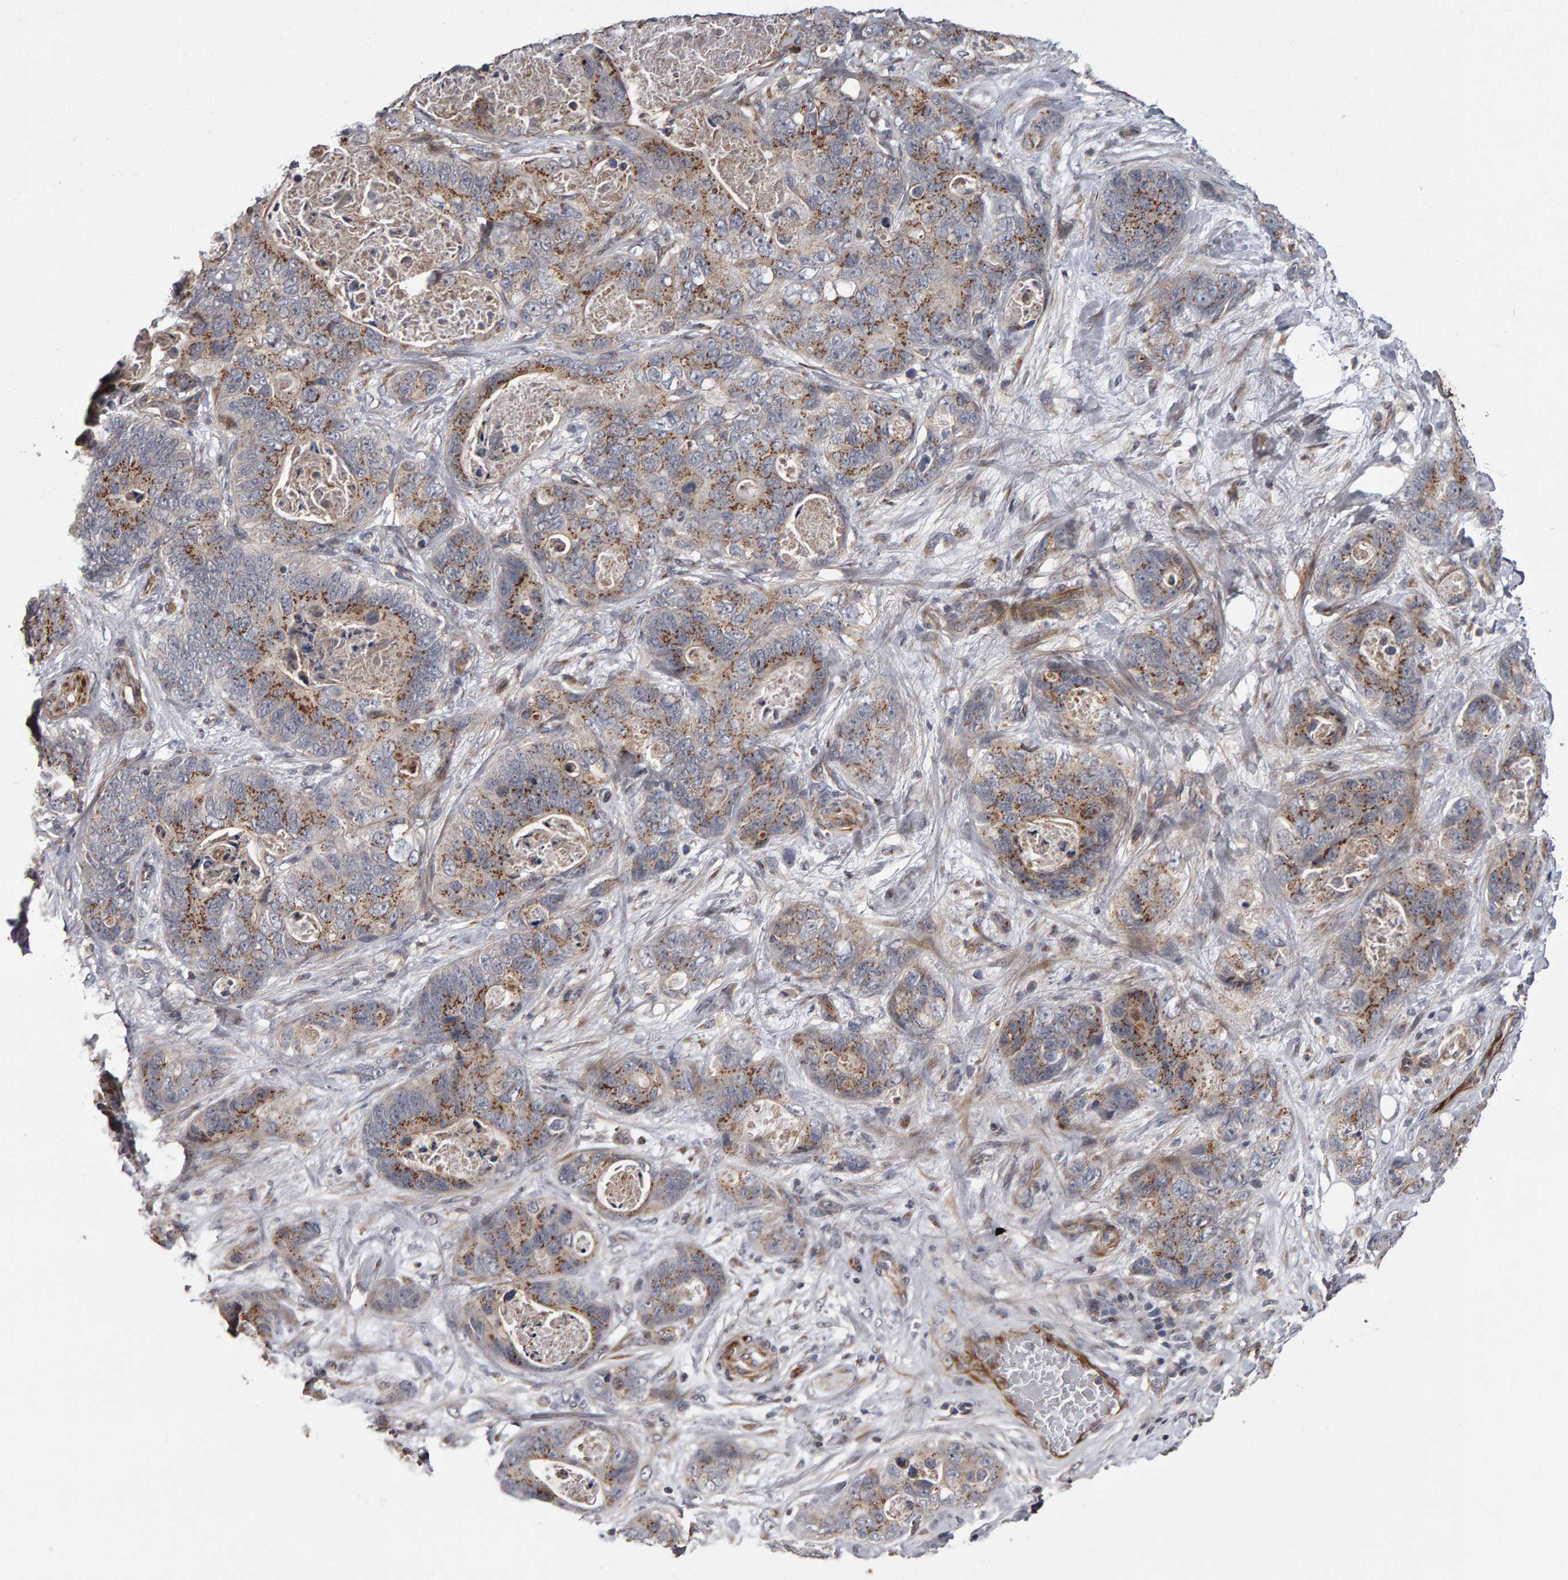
{"staining": {"intensity": "moderate", "quantity": ">75%", "location": "cytoplasmic/membranous"}, "tissue": "stomach cancer", "cell_type": "Tumor cells", "image_type": "cancer", "snomed": [{"axis": "morphology", "description": "Normal tissue, NOS"}, {"axis": "morphology", "description": "Adenocarcinoma, NOS"}, {"axis": "topography", "description": "Stomach"}], "caption": "Immunohistochemistry of adenocarcinoma (stomach) exhibits medium levels of moderate cytoplasmic/membranous expression in approximately >75% of tumor cells.", "gene": "CANT1", "patient": {"sex": "female", "age": 89}}